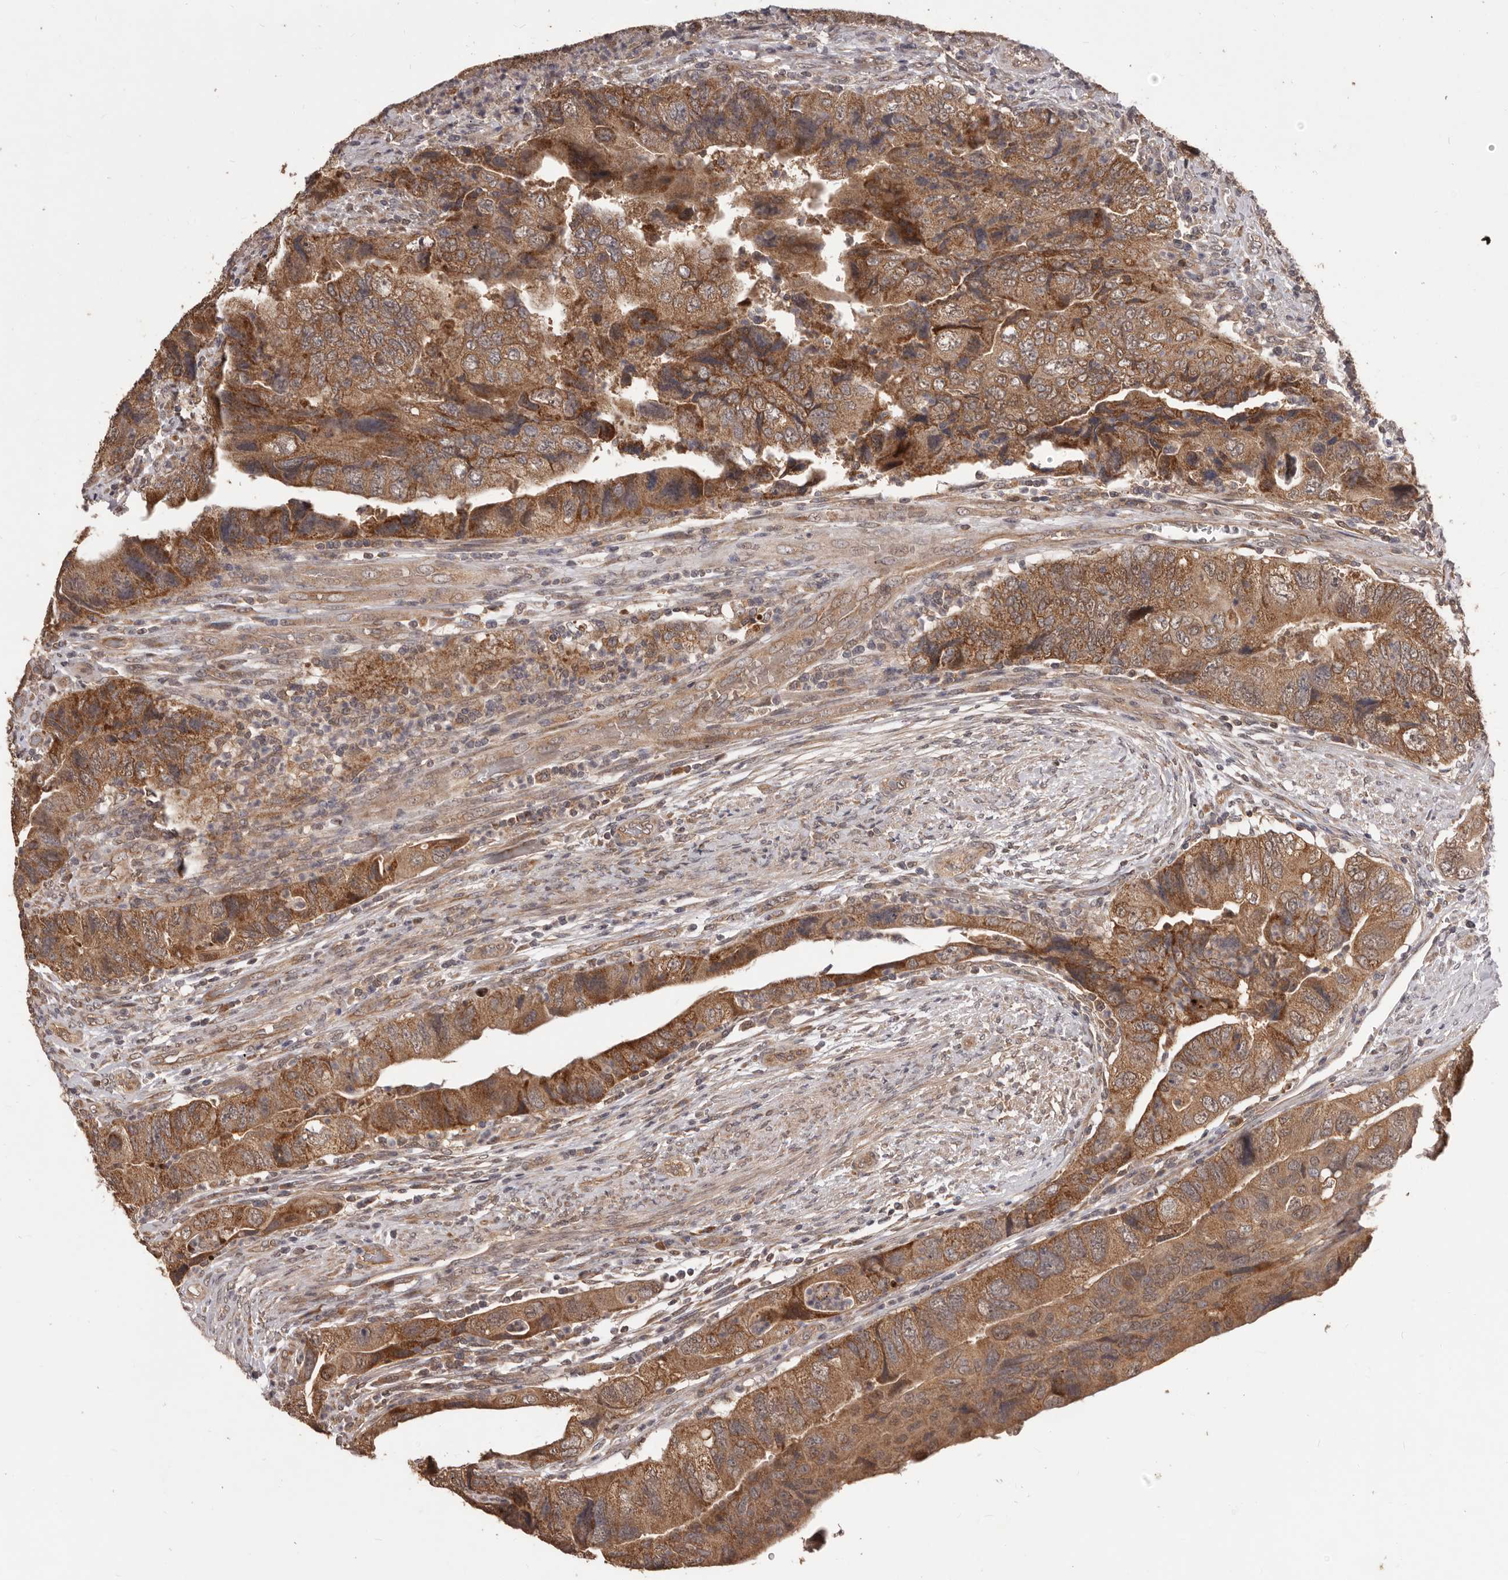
{"staining": {"intensity": "strong", "quantity": ">75%", "location": "cytoplasmic/membranous"}, "tissue": "colorectal cancer", "cell_type": "Tumor cells", "image_type": "cancer", "snomed": [{"axis": "morphology", "description": "Adenocarcinoma, NOS"}, {"axis": "topography", "description": "Rectum"}], "caption": "A micrograph of human adenocarcinoma (colorectal) stained for a protein displays strong cytoplasmic/membranous brown staining in tumor cells. (DAB IHC, brown staining for protein, blue staining for nuclei).", "gene": "MTO1", "patient": {"sex": "male", "age": 63}}